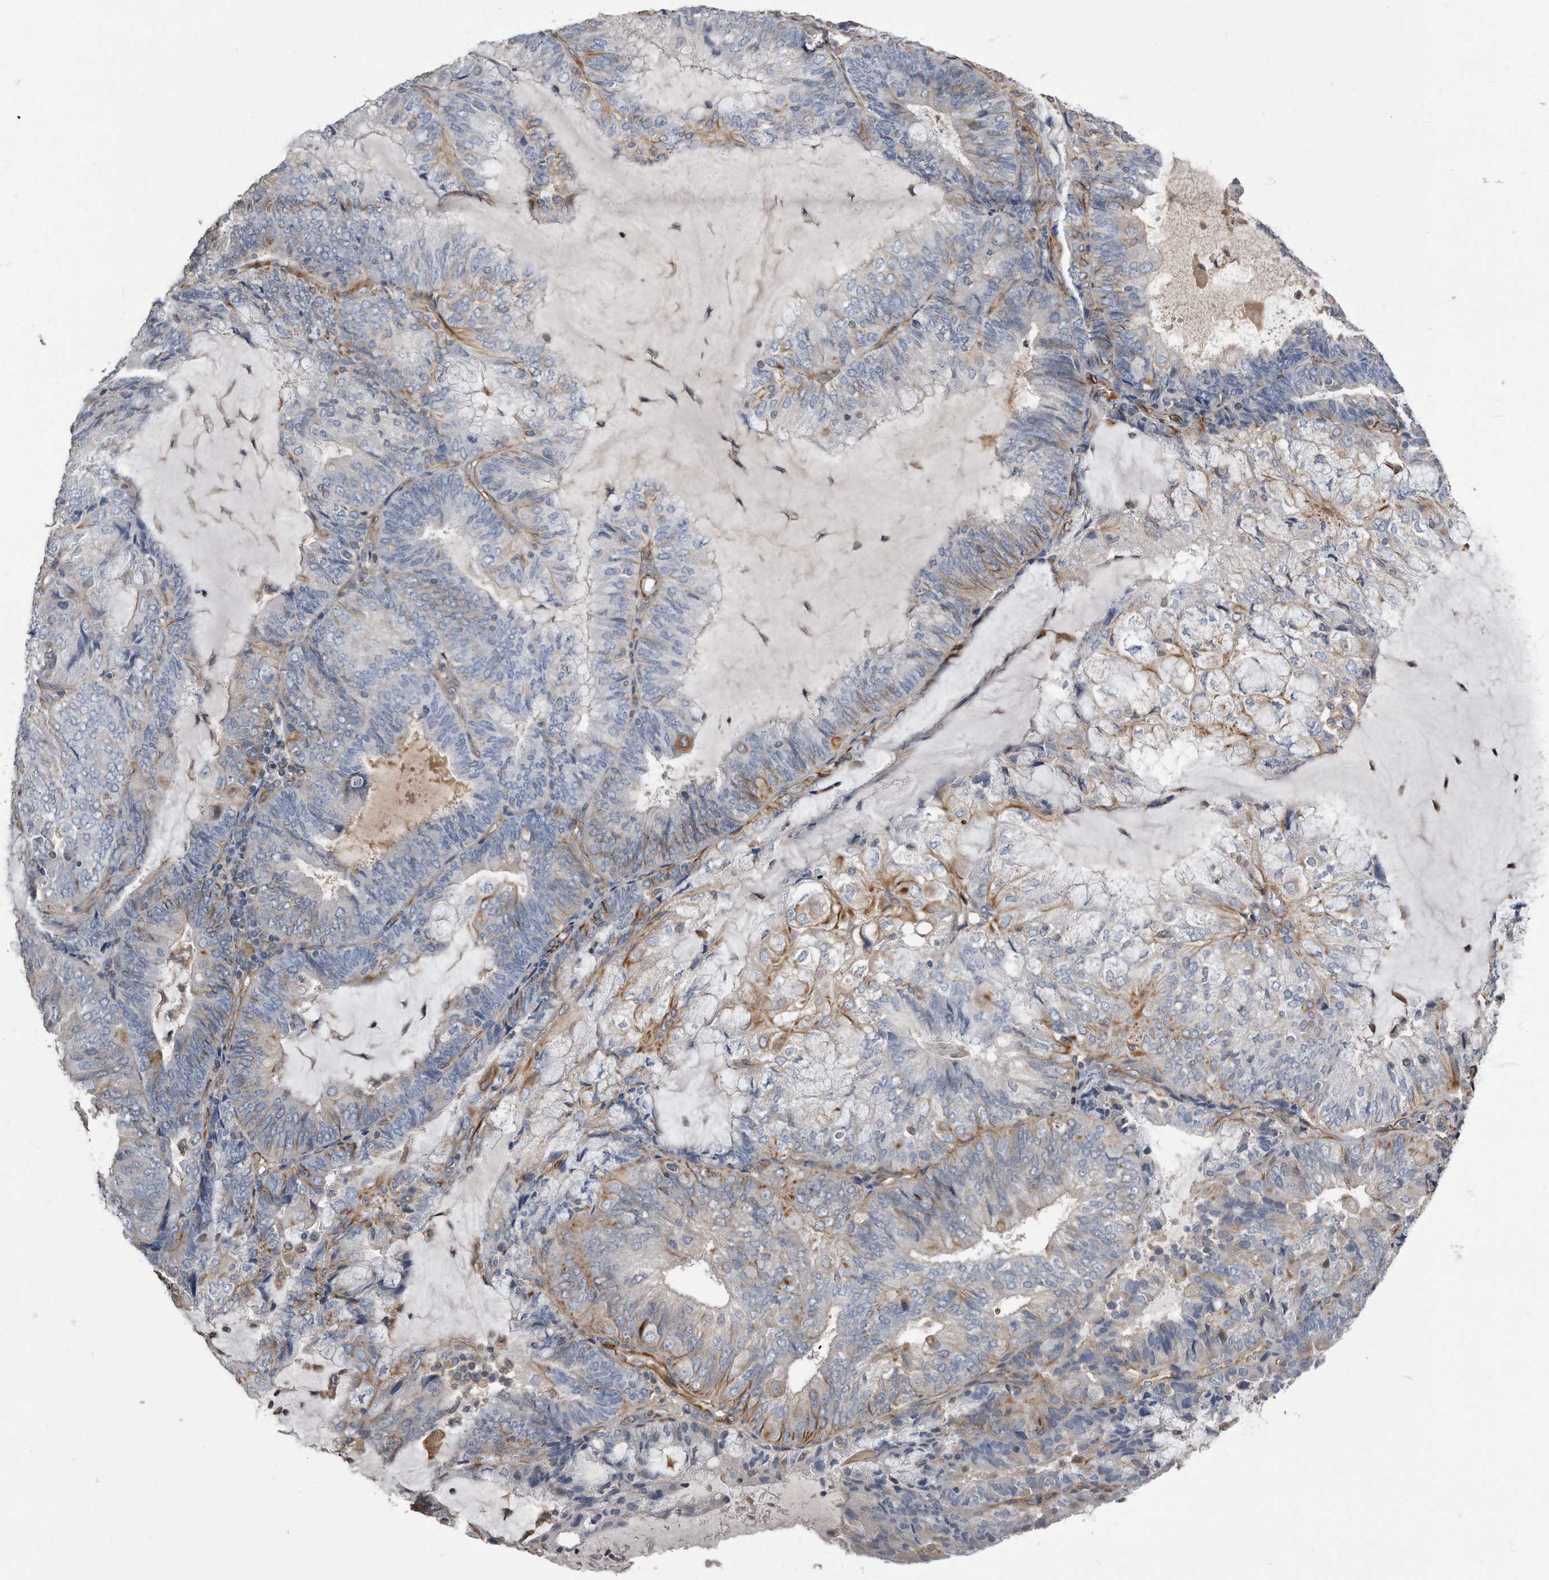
{"staining": {"intensity": "moderate", "quantity": "<25%", "location": "cytoplasmic/membranous"}, "tissue": "endometrial cancer", "cell_type": "Tumor cells", "image_type": "cancer", "snomed": [{"axis": "morphology", "description": "Adenocarcinoma, NOS"}, {"axis": "topography", "description": "Endometrium"}], "caption": "This image reveals immunohistochemistry staining of human endometrial cancer (adenocarcinoma), with low moderate cytoplasmic/membranous staining in approximately <25% of tumor cells.", "gene": "GPC1", "patient": {"sex": "female", "age": 81}}